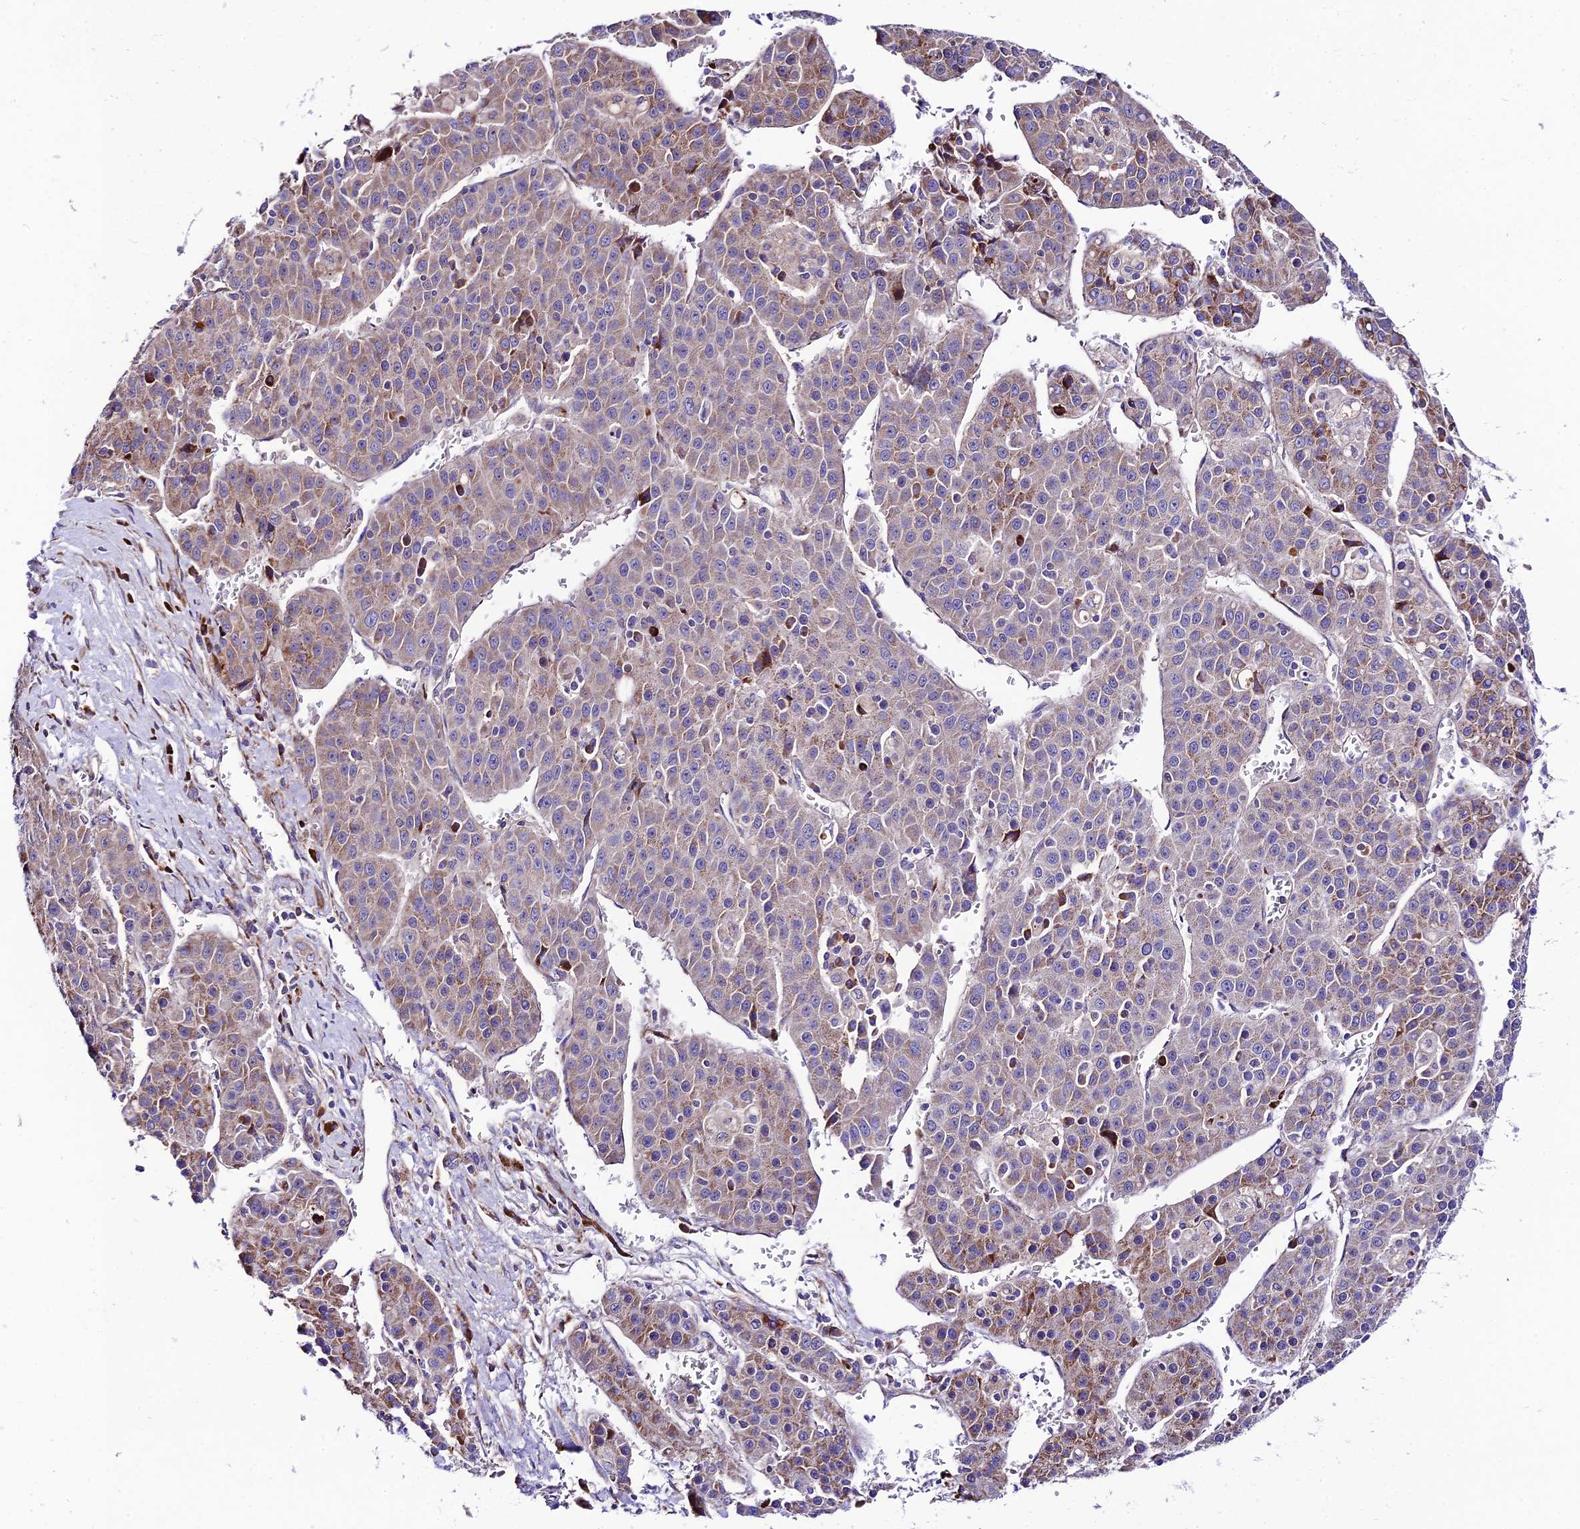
{"staining": {"intensity": "weak", "quantity": "25%-75%", "location": "cytoplasmic/membranous"}, "tissue": "liver cancer", "cell_type": "Tumor cells", "image_type": "cancer", "snomed": [{"axis": "morphology", "description": "Carcinoma, Hepatocellular, NOS"}, {"axis": "topography", "description": "Liver"}], "caption": "This micrograph exhibits liver cancer (hepatocellular carcinoma) stained with immunohistochemistry to label a protein in brown. The cytoplasmic/membranous of tumor cells show weak positivity for the protein. Nuclei are counter-stained blue.", "gene": "VPS13C", "patient": {"sex": "female", "age": 53}}